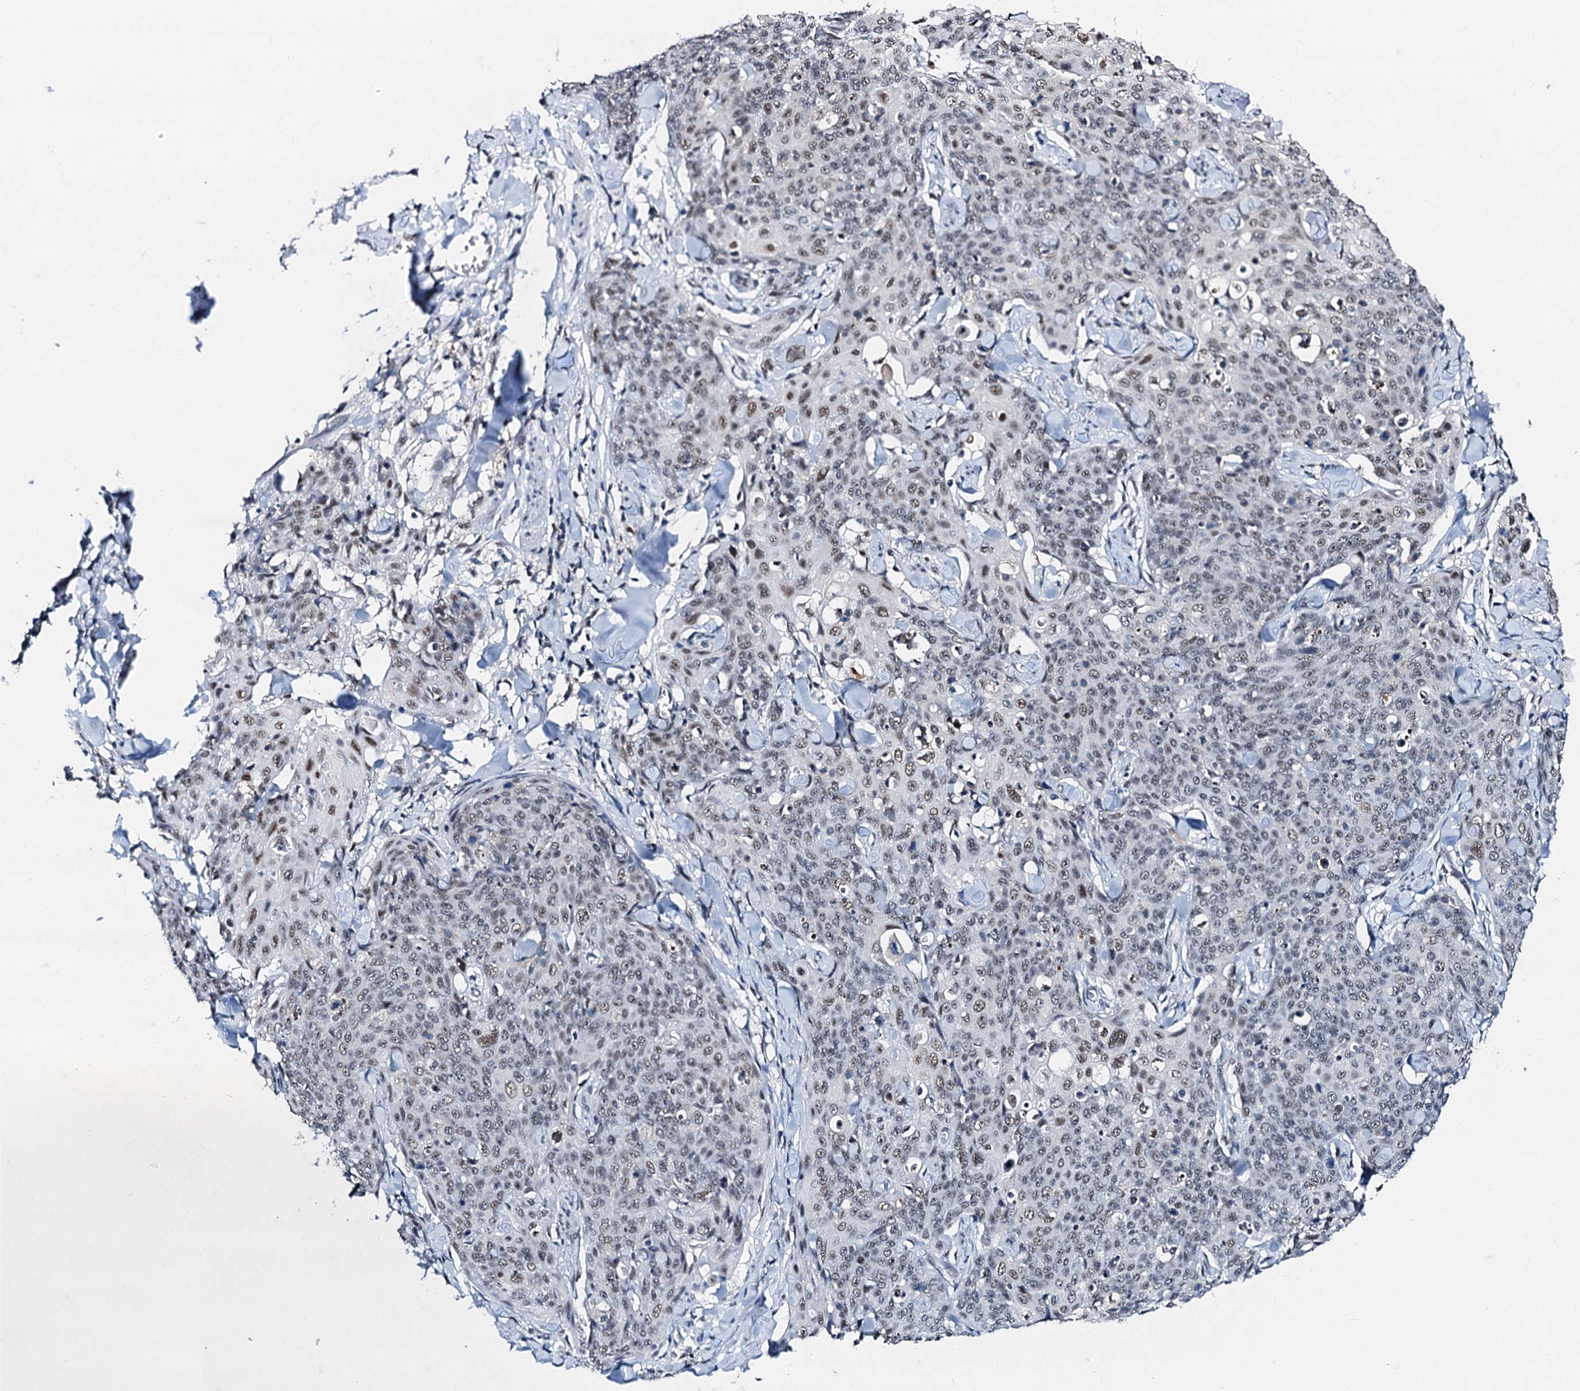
{"staining": {"intensity": "weak", "quantity": ">75%", "location": "nuclear"}, "tissue": "skin cancer", "cell_type": "Tumor cells", "image_type": "cancer", "snomed": [{"axis": "morphology", "description": "Squamous cell carcinoma, NOS"}, {"axis": "topography", "description": "Skin"}, {"axis": "topography", "description": "Vulva"}], "caption": "The image exhibits a brown stain indicating the presence of a protein in the nuclear of tumor cells in skin cancer (squamous cell carcinoma).", "gene": "SNRPD1", "patient": {"sex": "female", "age": 85}}